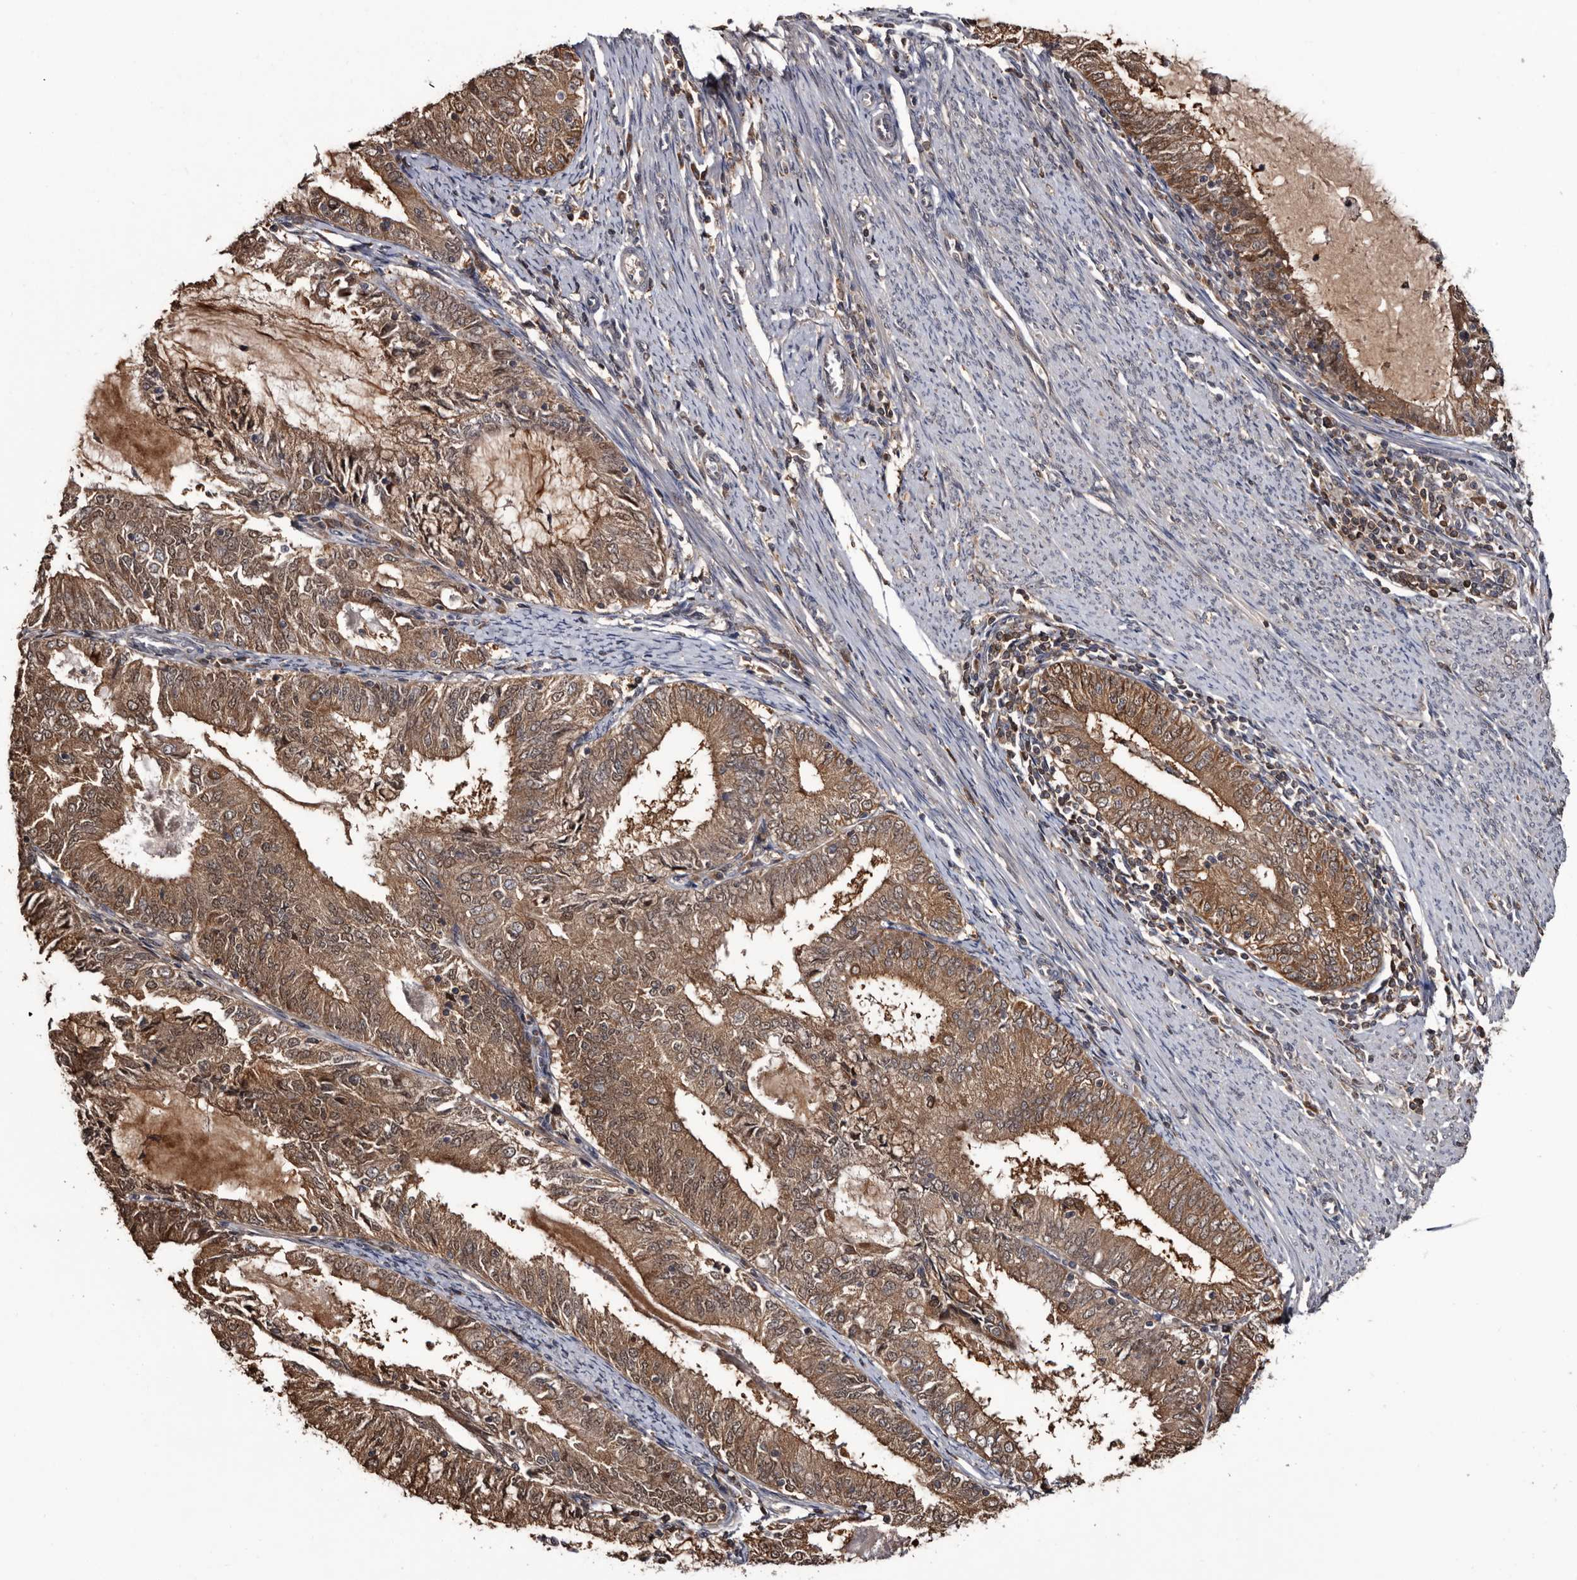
{"staining": {"intensity": "moderate", "quantity": ">75%", "location": "cytoplasmic/membranous"}, "tissue": "endometrial cancer", "cell_type": "Tumor cells", "image_type": "cancer", "snomed": [{"axis": "morphology", "description": "Adenocarcinoma, NOS"}, {"axis": "topography", "description": "Endometrium"}], "caption": "Adenocarcinoma (endometrial) stained with a protein marker reveals moderate staining in tumor cells.", "gene": "TTI2", "patient": {"sex": "female", "age": 57}}